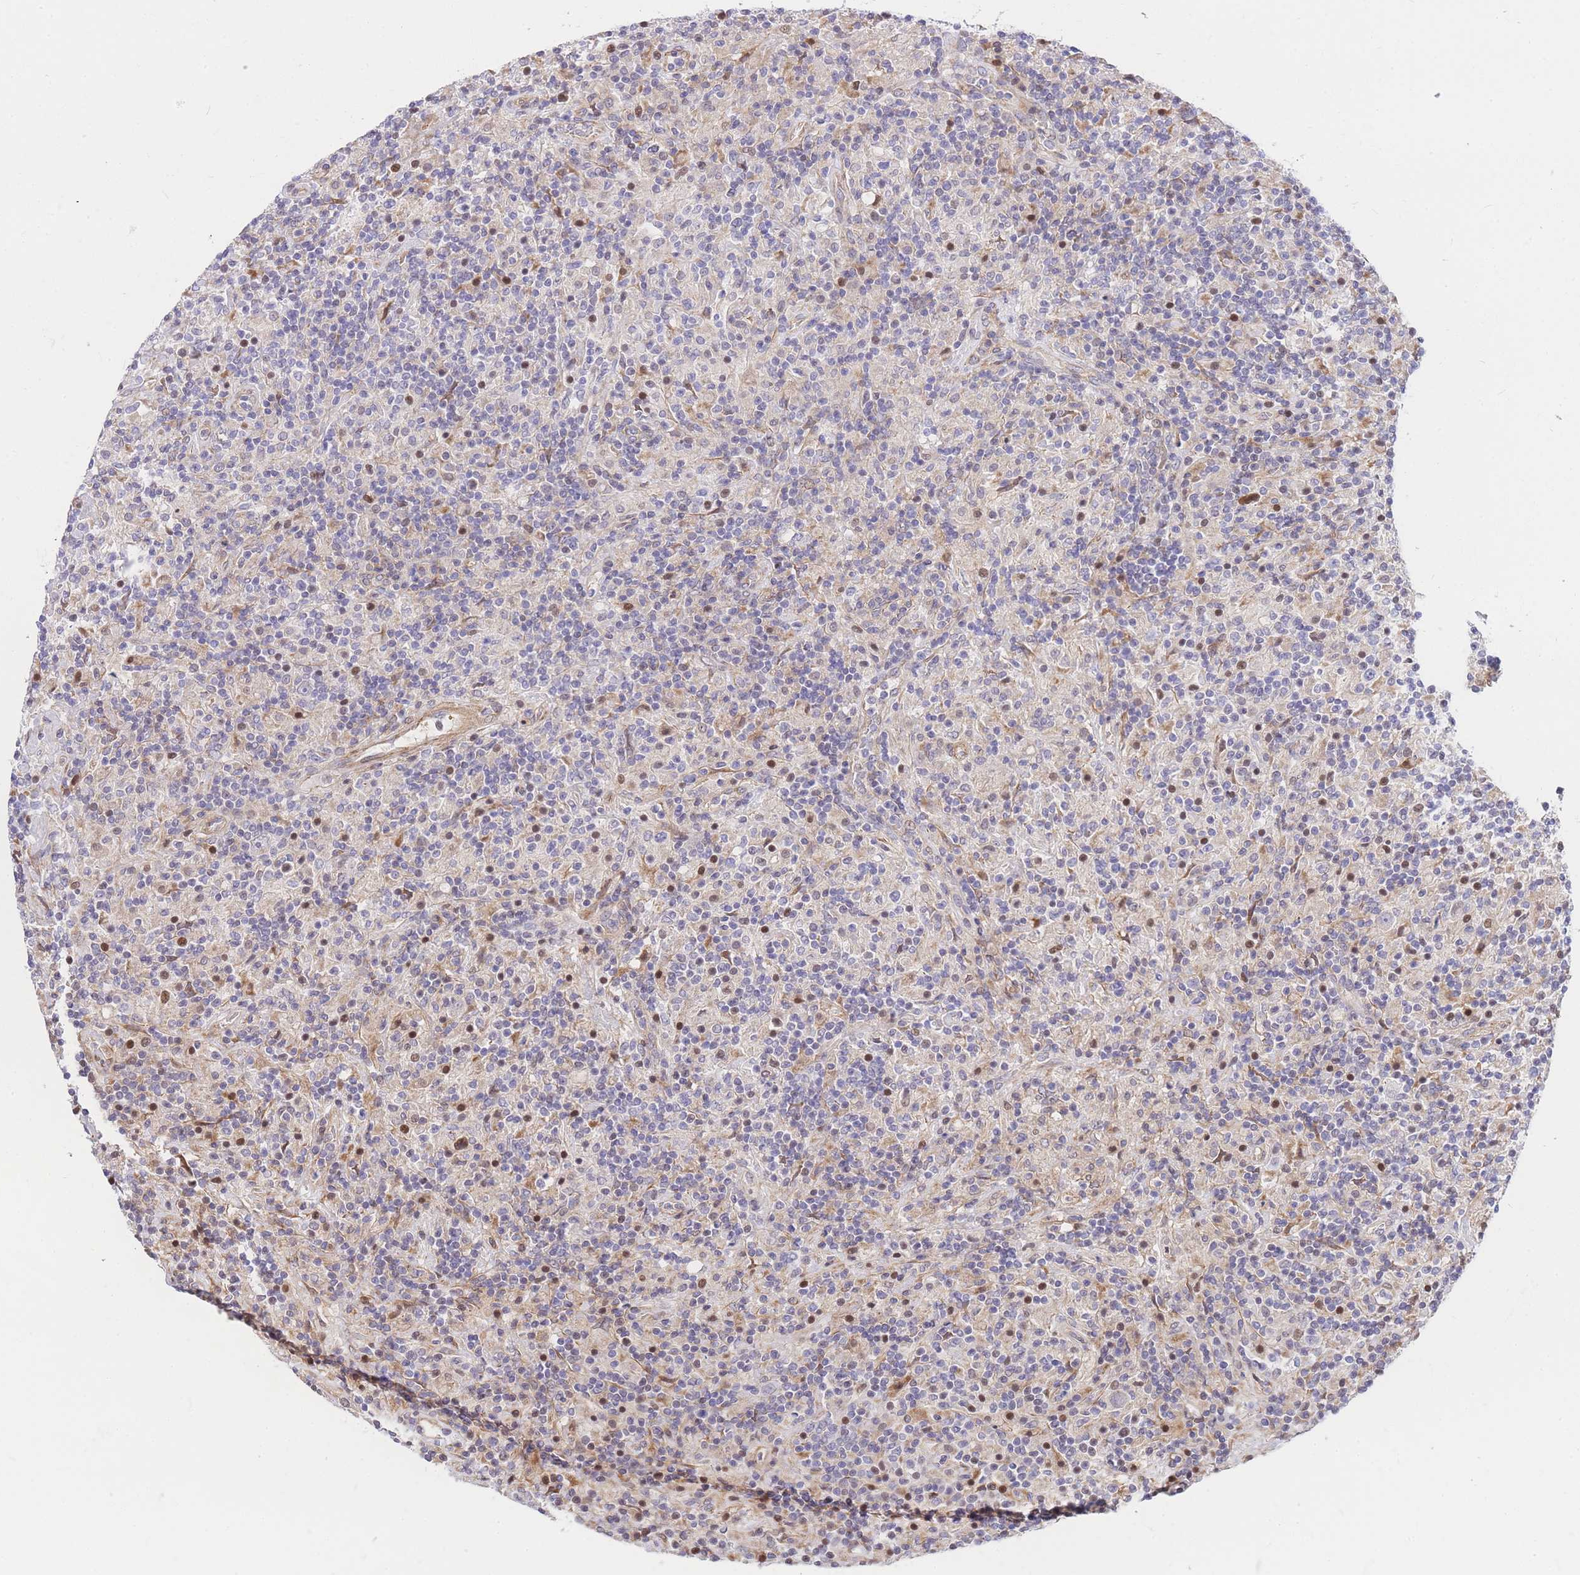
{"staining": {"intensity": "negative", "quantity": "none", "location": "none"}, "tissue": "lymphoma", "cell_type": "Tumor cells", "image_type": "cancer", "snomed": [{"axis": "morphology", "description": "Hodgkin's disease, NOS"}, {"axis": "topography", "description": "Lymph node"}], "caption": "Protein analysis of lymphoma displays no significant staining in tumor cells.", "gene": "S100PBP", "patient": {"sex": "male", "age": 70}}